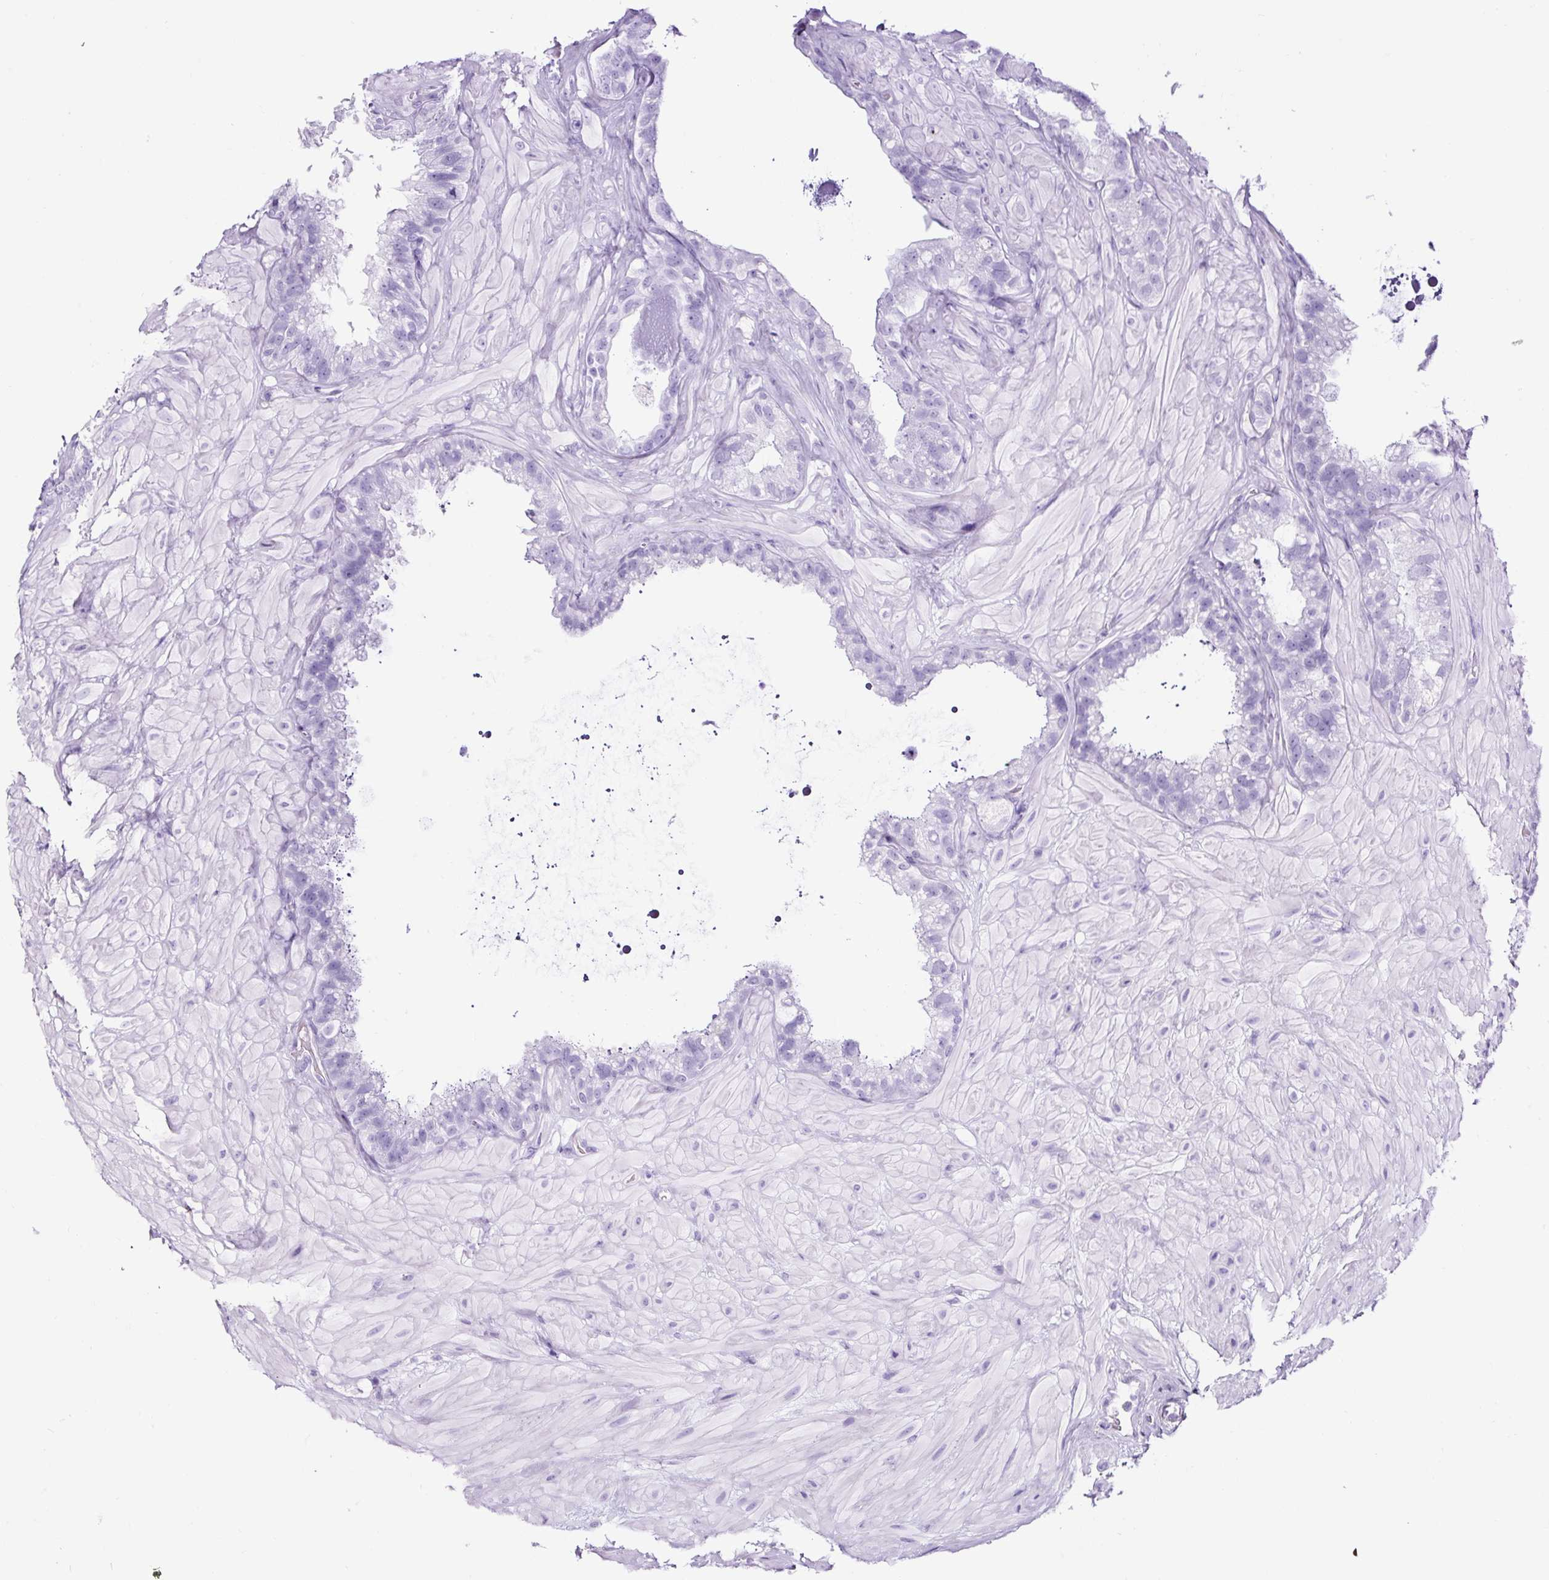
{"staining": {"intensity": "negative", "quantity": "none", "location": "none"}, "tissue": "seminal vesicle", "cell_type": "Glandular cells", "image_type": "normal", "snomed": [{"axis": "morphology", "description": "Normal tissue, NOS"}, {"axis": "topography", "description": "Seminal veicle"}, {"axis": "topography", "description": "Peripheral nerve tissue"}], "caption": "Immunohistochemistry image of normal seminal vesicle: human seminal vesicle stained with DAB (3,3'-diaminobenzidine) demonstrates no significant protein expression in glandular cells.", "gene": "TMEM200B", "patient": {"sex": "male", "age": 76}}